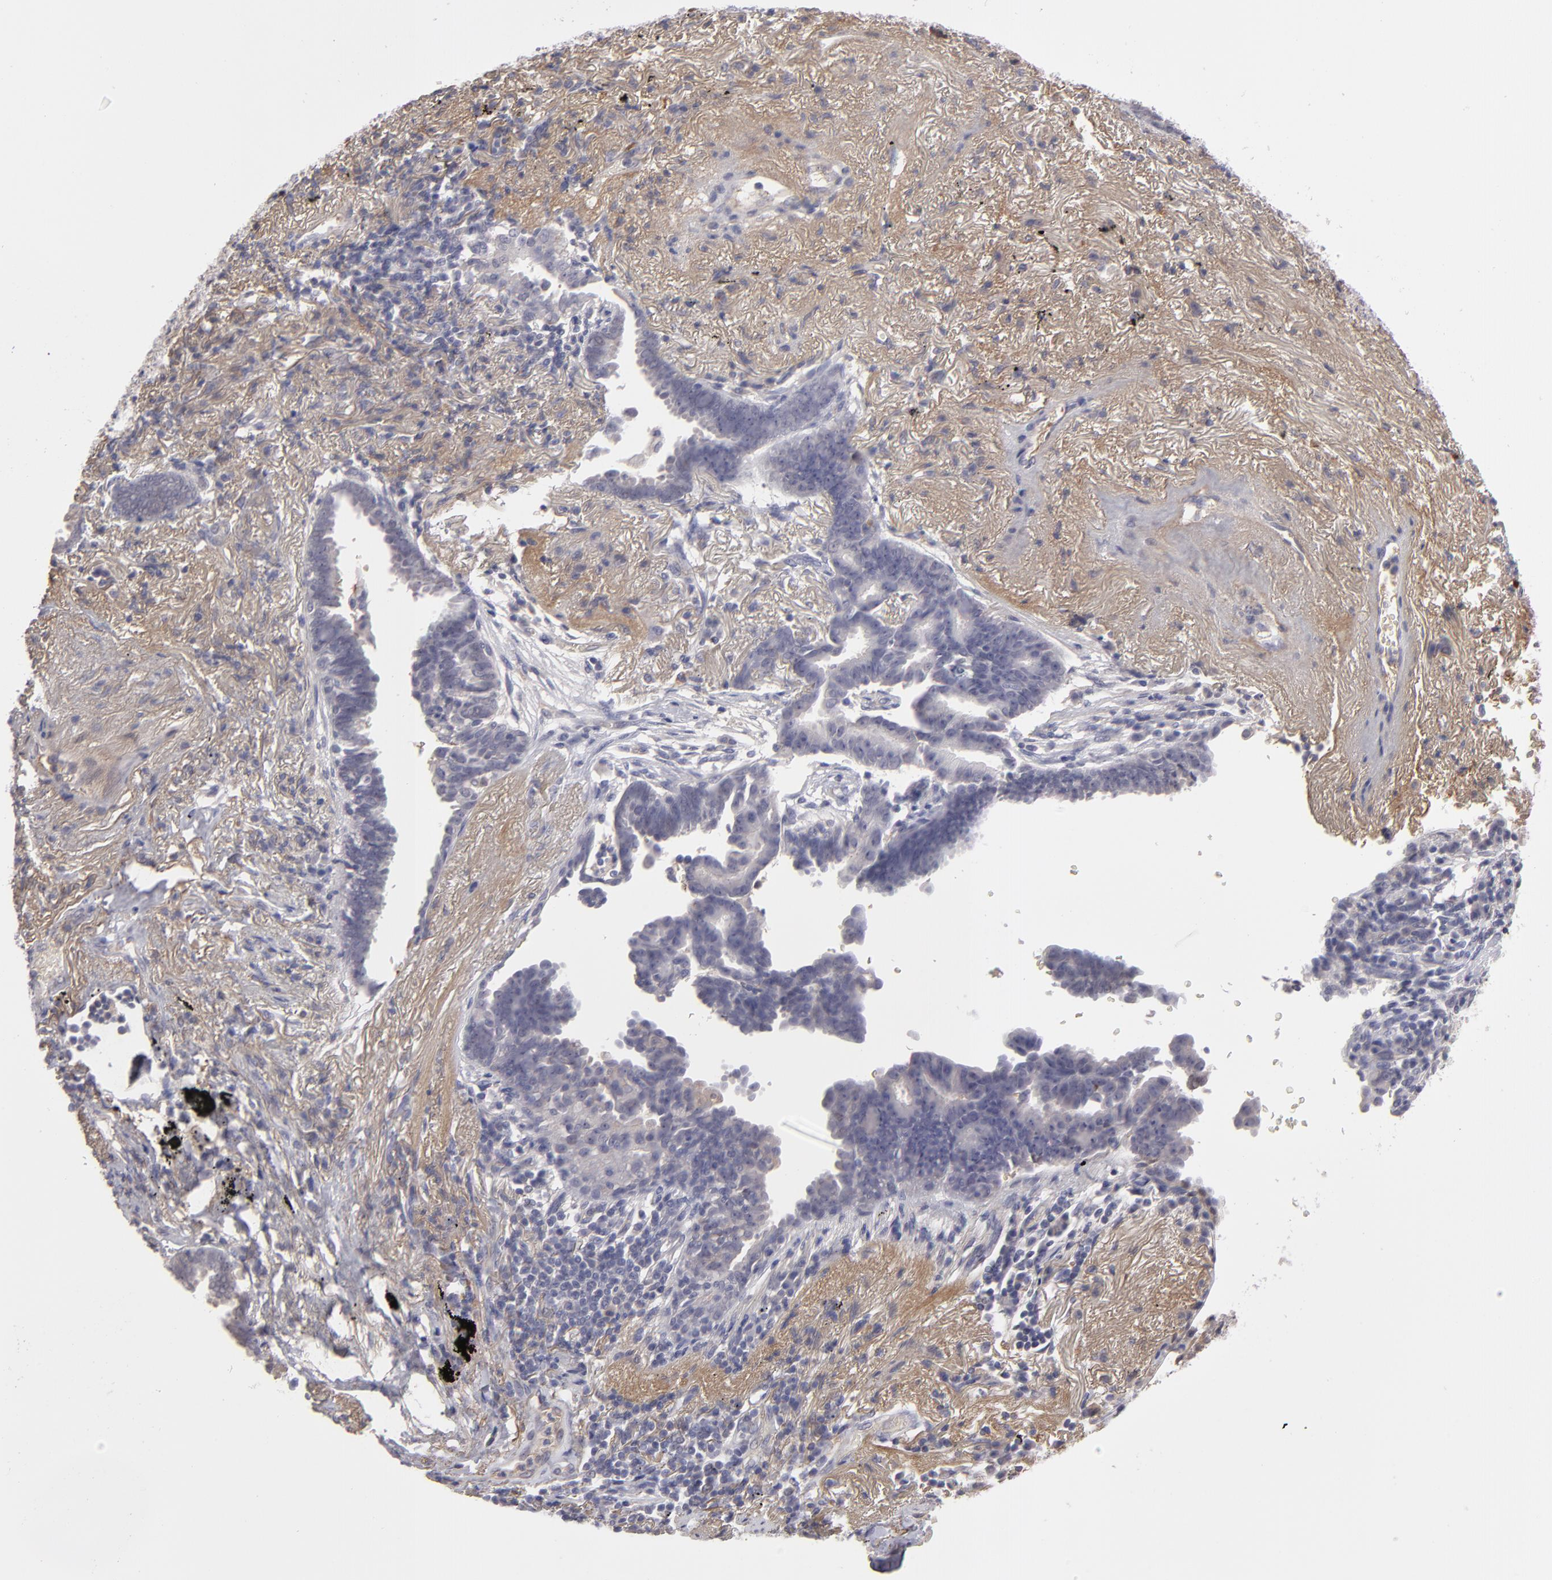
{"staining": {"intensity": "negative", "quantity": "none", "location": "none"}, "tissue": "lung cancer", "cell_type": "Tumor cells", "image_type": "cancer", "snomed": [{"axis": "morphology", "description": "Adenocarcinoma, NOS"}, {"axis": "topography", "description": "Lung"}], "caption": "This is an immunohistochemistry photomicrograph of human lung cancer (adenocarcinoma). There is no expression in tumor cells.", "gene": "ITIH4", "patient": {"sex": "female", "age": 64}}